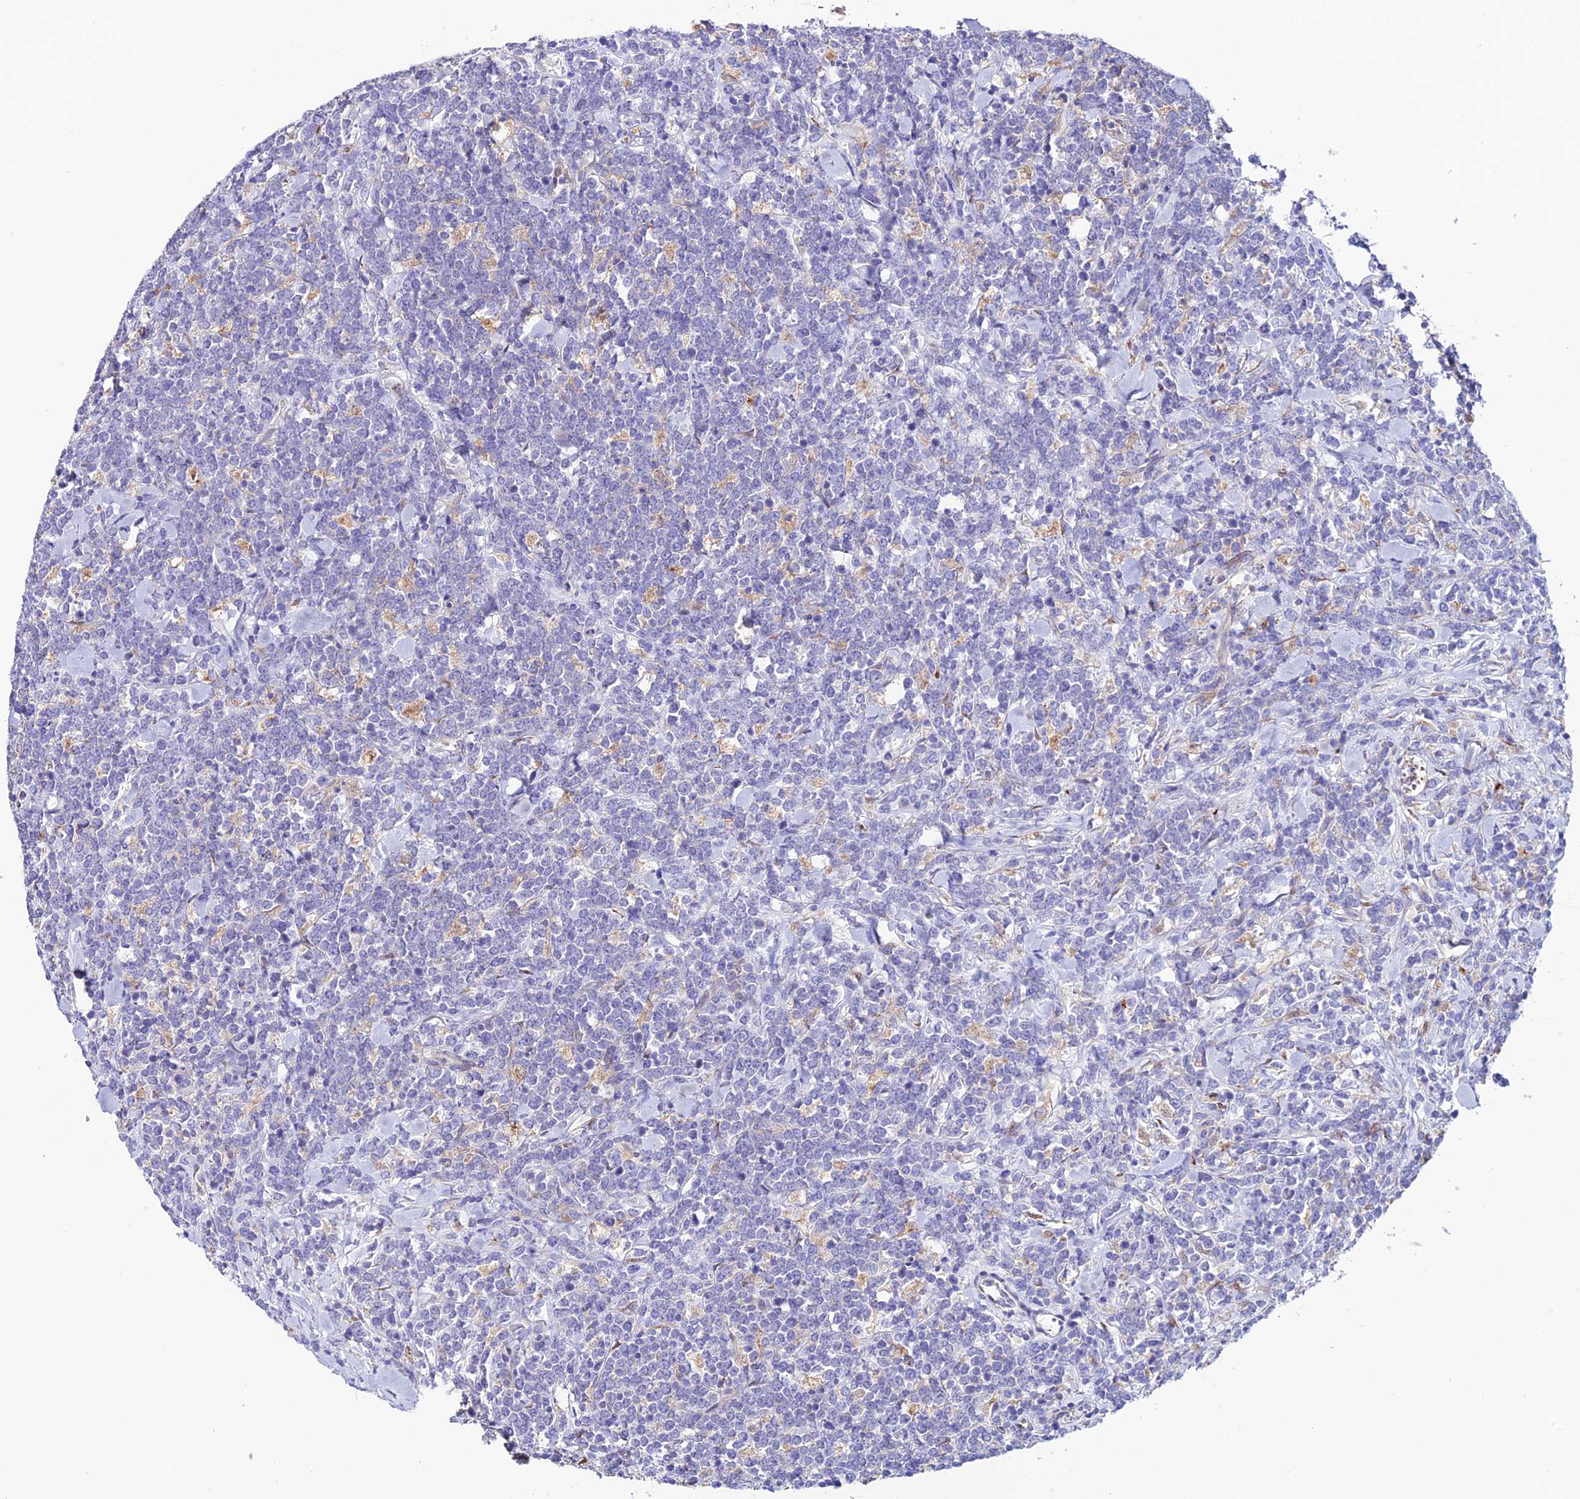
{"staining": {"intensity": "negative", "quantity": "none", "location": "none"}, "tissue": "lymphoma", "cell_type": "Tumor cells", "image_type": "cancer", "snomed": [{"axis": "morphology", "description": "Malignant lymphoma, non-Hodgkin's type, High grade"}, {"axis": "topography", "description": "Small intestine"}], "caption": "An immunohistochemistry (IHC) image of high-grade malignant lymphoma, non-Hodgkin's type is shown. There is no staining in tumor cells of high-grade malignant lymphoma, non-Hodgkin's type.", "gene": "OR51Q1", "patient": {"sex": "male", "age": 8}}